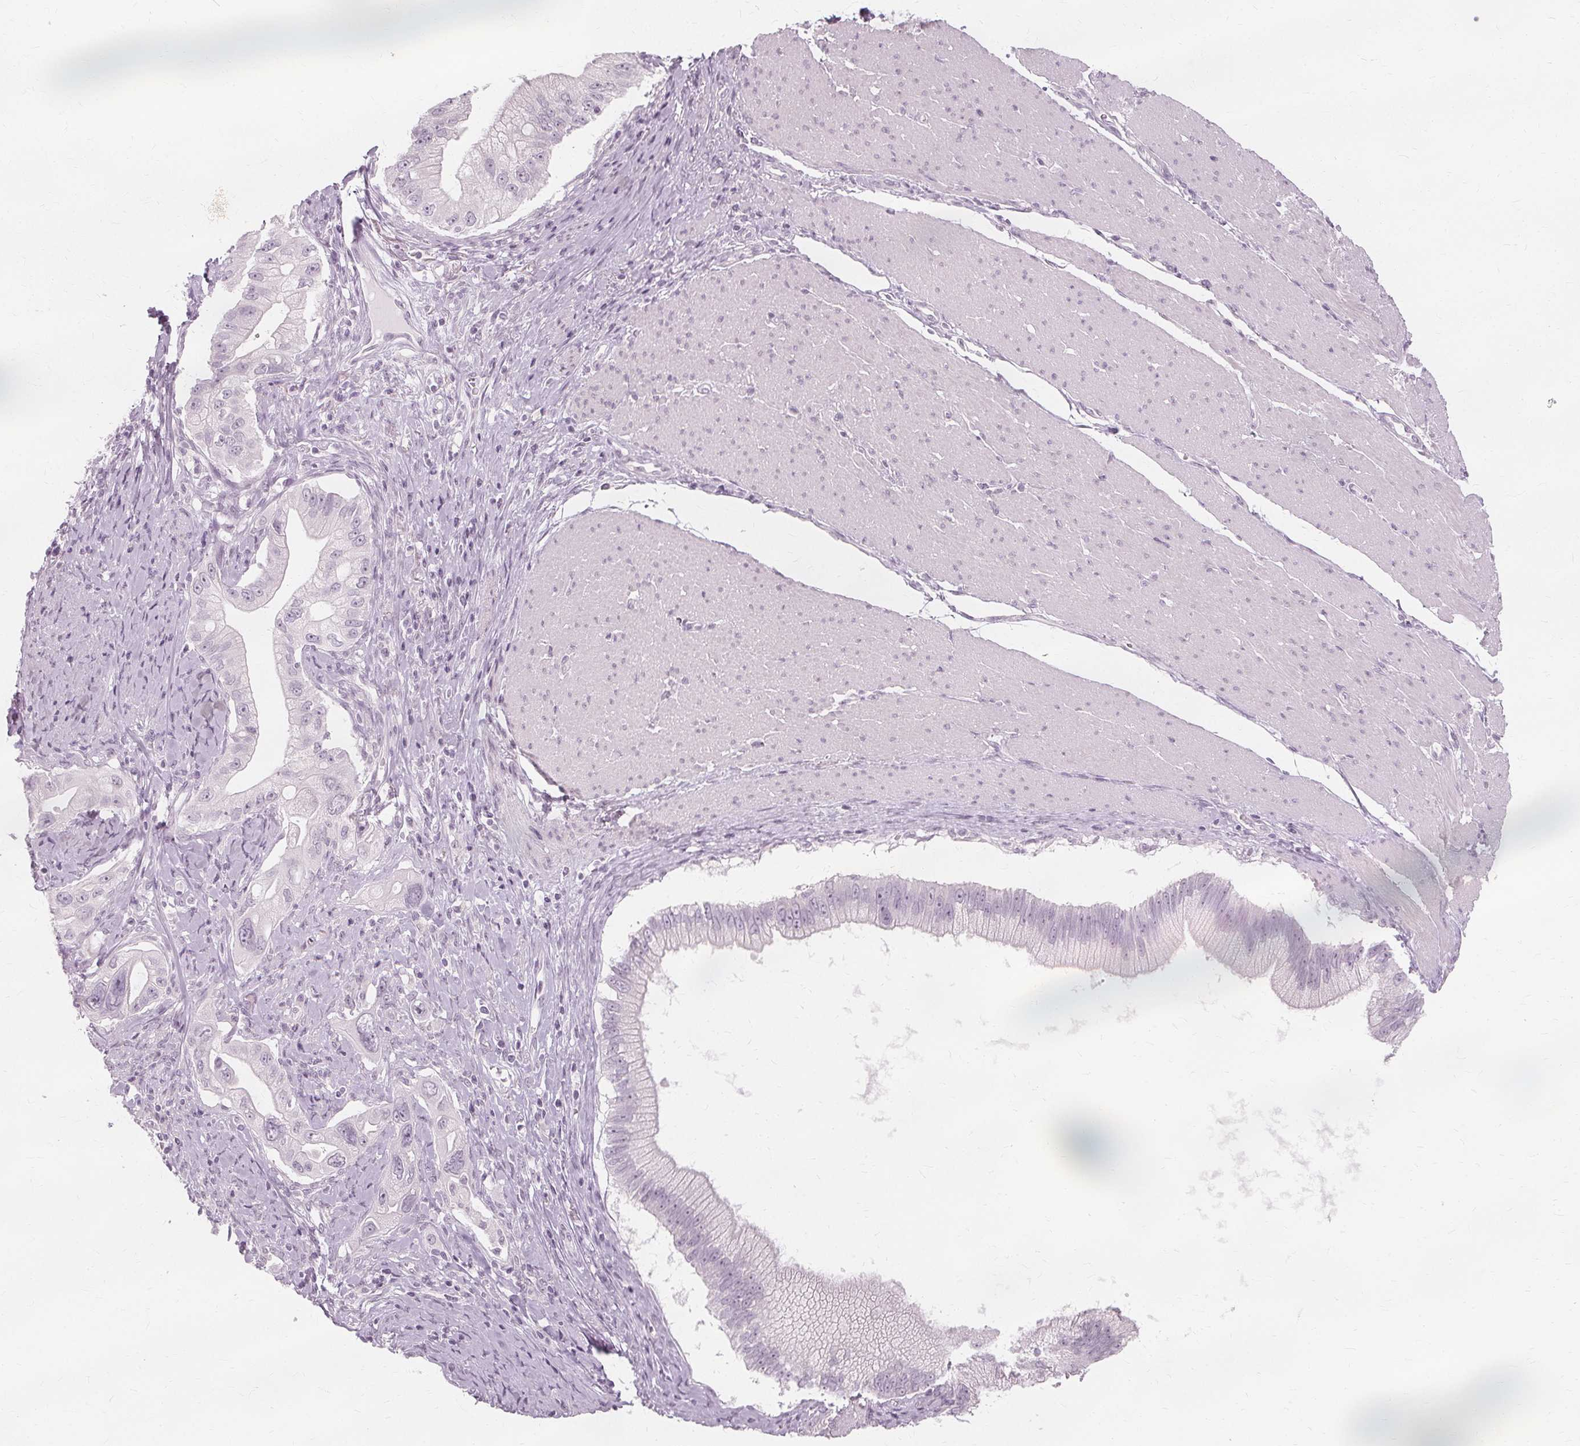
{"staining": {"intensity": "negative", "quantity": "none", "location": "none"}, "tissue": "pancreatic cancer", "cell_type": "Tumor cells", "image_type": "cancer", "snomed": [{"axis": "morphology", "description": "Adenocarcinoma, NOS"}, {"axis": "topography", "description": "Pancreas"}], "caption": "This is an immunohistochemistry (IHC) image of pancreatic cancer (adenocarcinoma). There is no staining in tumor cells.", "gene": "NXPE1", "patient": {"sex": "male", "age": 70}}